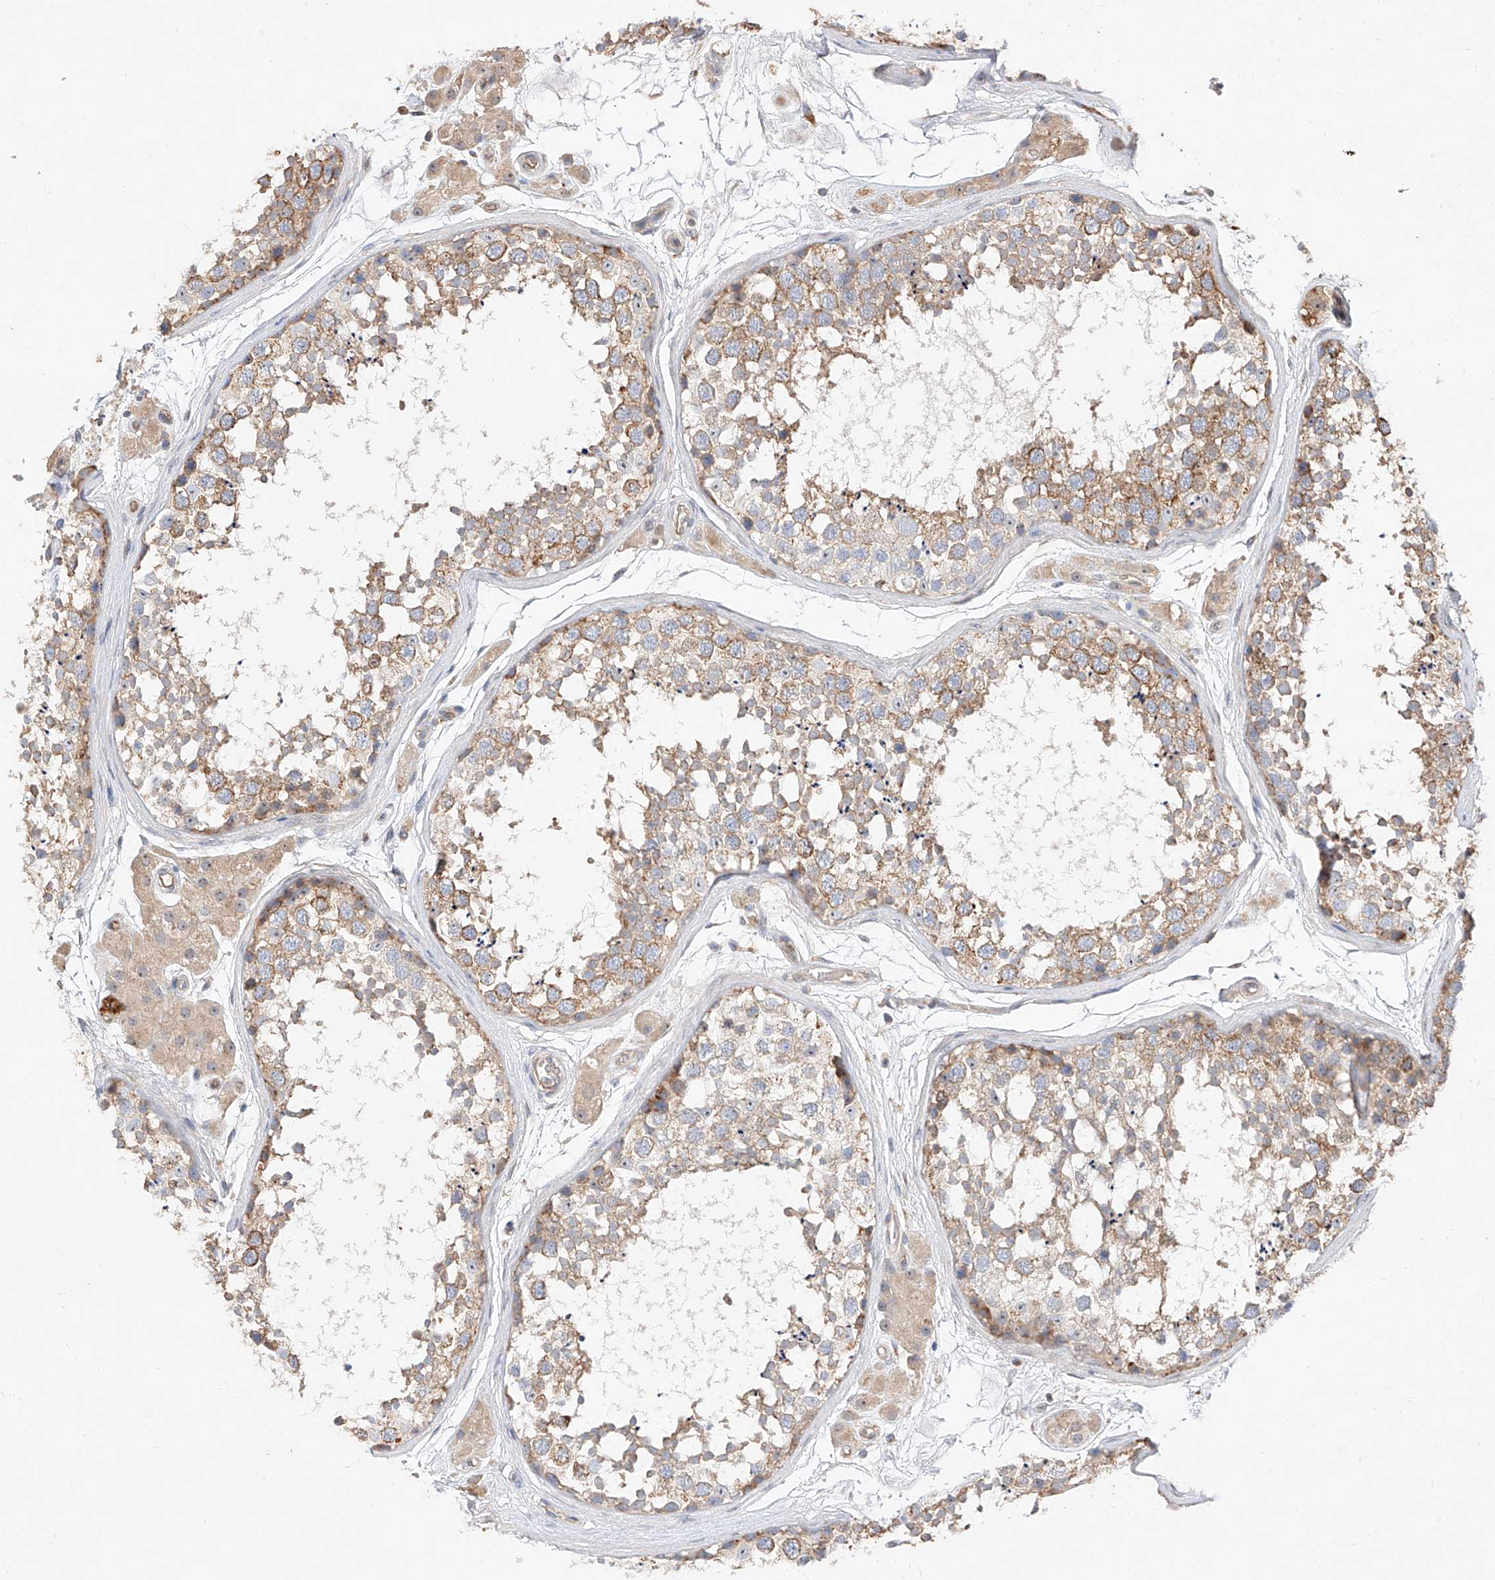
{"staining": {"intensity": "moderate", "quantity": "25%-75%", "location": "cytoplasmic/membranous"}, "tissue": "testis", "cell_type": "Cells in seminiferous ducts", "image_type": "normal", "snomed": [{"axis": "morphology", "description": "Normal tissue, NOS"}, {"axis": "topography", "description": "Testis"}], "caption": "The micrograph exhibits a brown stain indicating the presence of a protein in the cytoplasmic/membranous of cells in seminiferous ducts in testis.", "gene": "DIRAS3", "patient": {"sex": "male", "age": 56}}